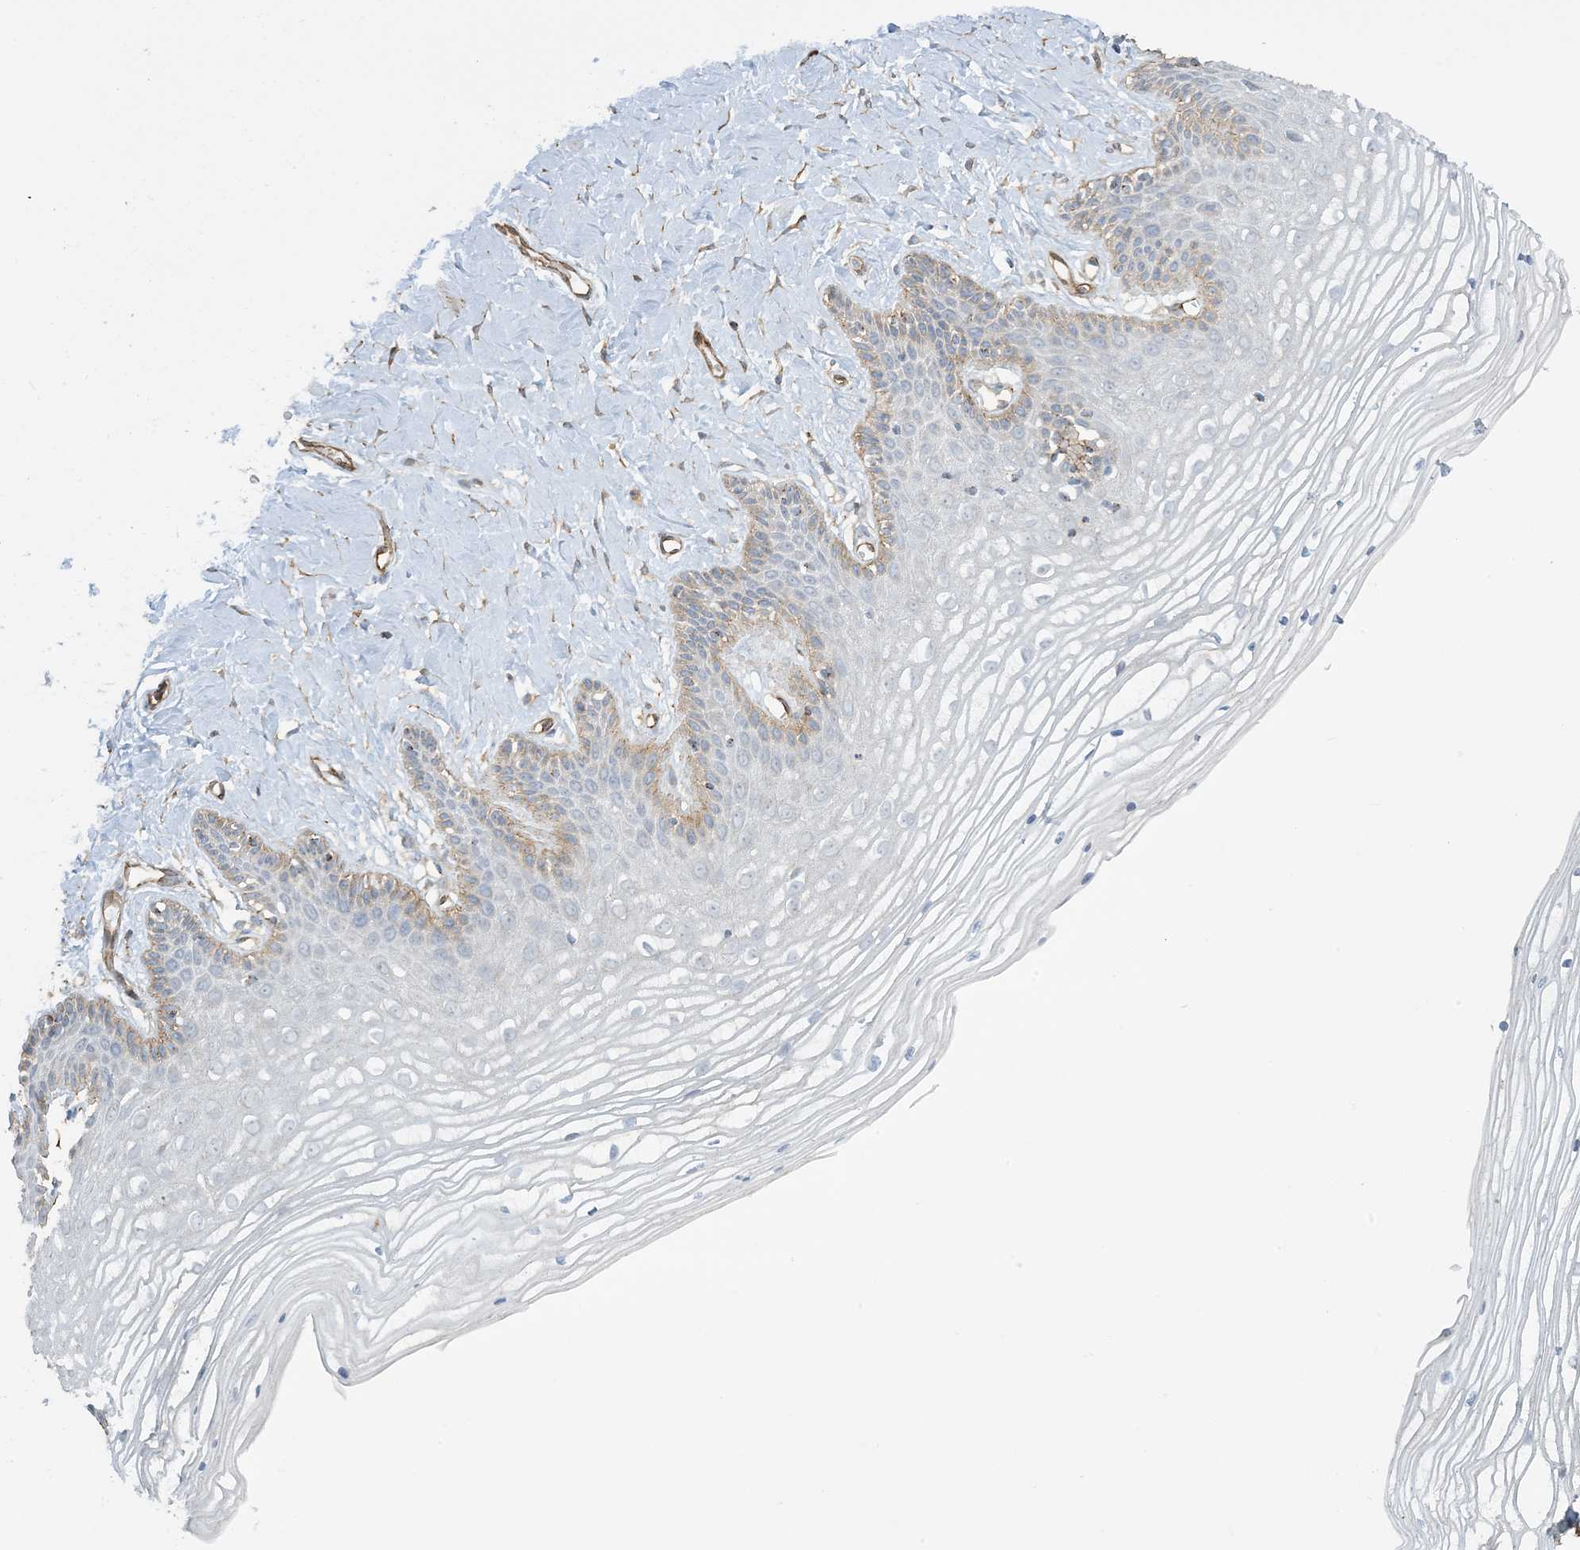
{"staining": {"intensity": "weak", "quantity": "<25%", "location": "cytoplasmic/membranous"}, "tissue": "vagina", "cell_type": "Squamous epithelial cells", "image_type": "normal", "snomed": [{"axis": "morphology", "description": "Normal tissue, NOS"}, {"axis": "topography", "description": "Vagina"}, {"axis": "topography", "description": "Cervix"}], "caption": "Immunohistochemistry (IHC) of benign human vagina demonstrates no positivity in squamous epithelial cells.", "gene": "AGA", "patient": {"sex": "female", "age": 40}}